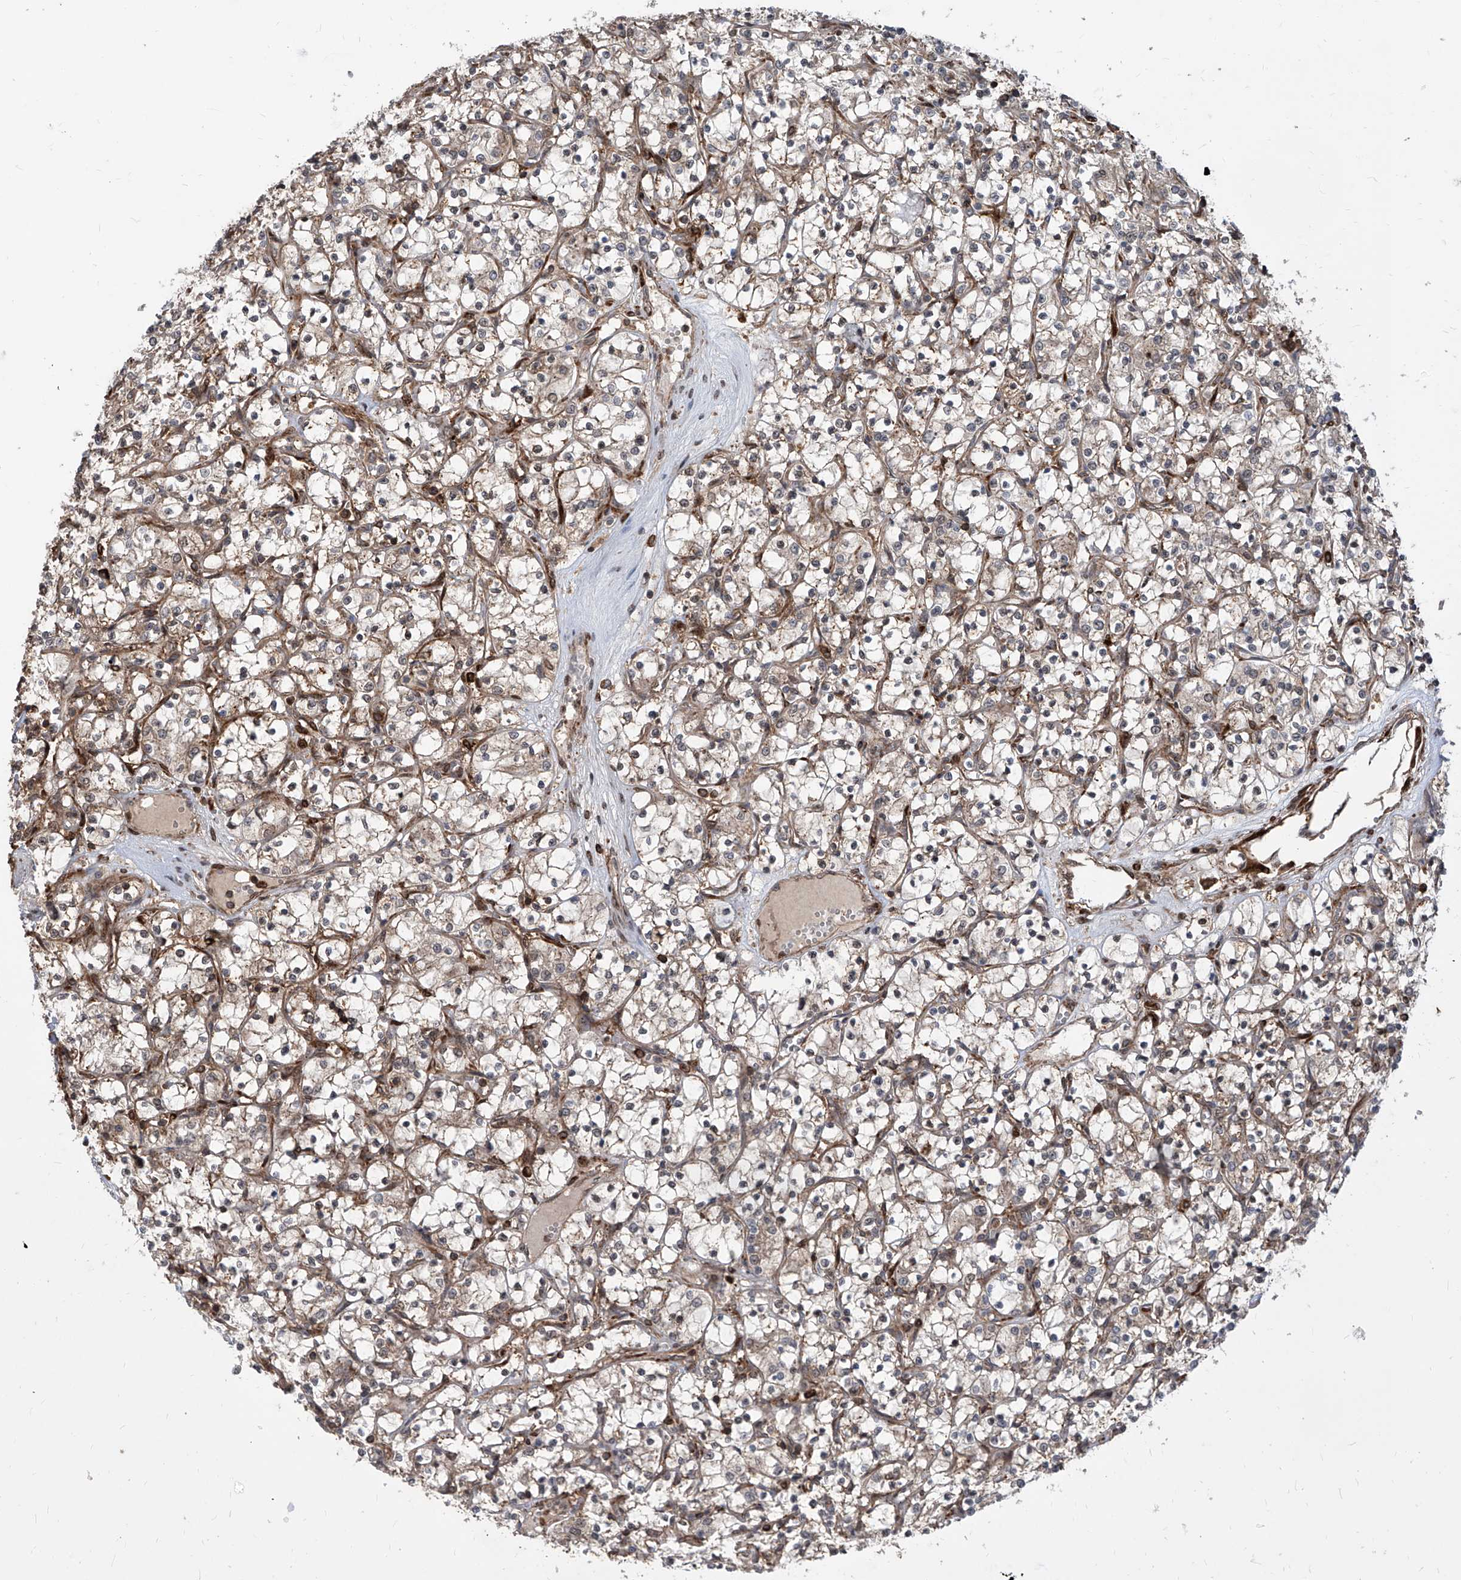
{"staining": {"intensity": "weak", "quantity": "25%-75%", "location": "cytoplasmic/membranous"}, "tissue": "renal cancer", "cell_type": "Tumor cells", "image_type": "cancer", "snomed": [{"axis": "morphology", "description": "Adenocarcinoma, NOS"}, {"axis": "topography", "description": "Kidney"}], "caption": "Immunohistochemistry histopathology image of renal cancer (adenocarcinoma) stained for a protein (brown), which shows low levels of weak cytoplasmic/membranous positivity in approximately 25%-75% of tumor cells.", "gene": "MAGED2", "patient": {"sex": "female", "age": 69}}